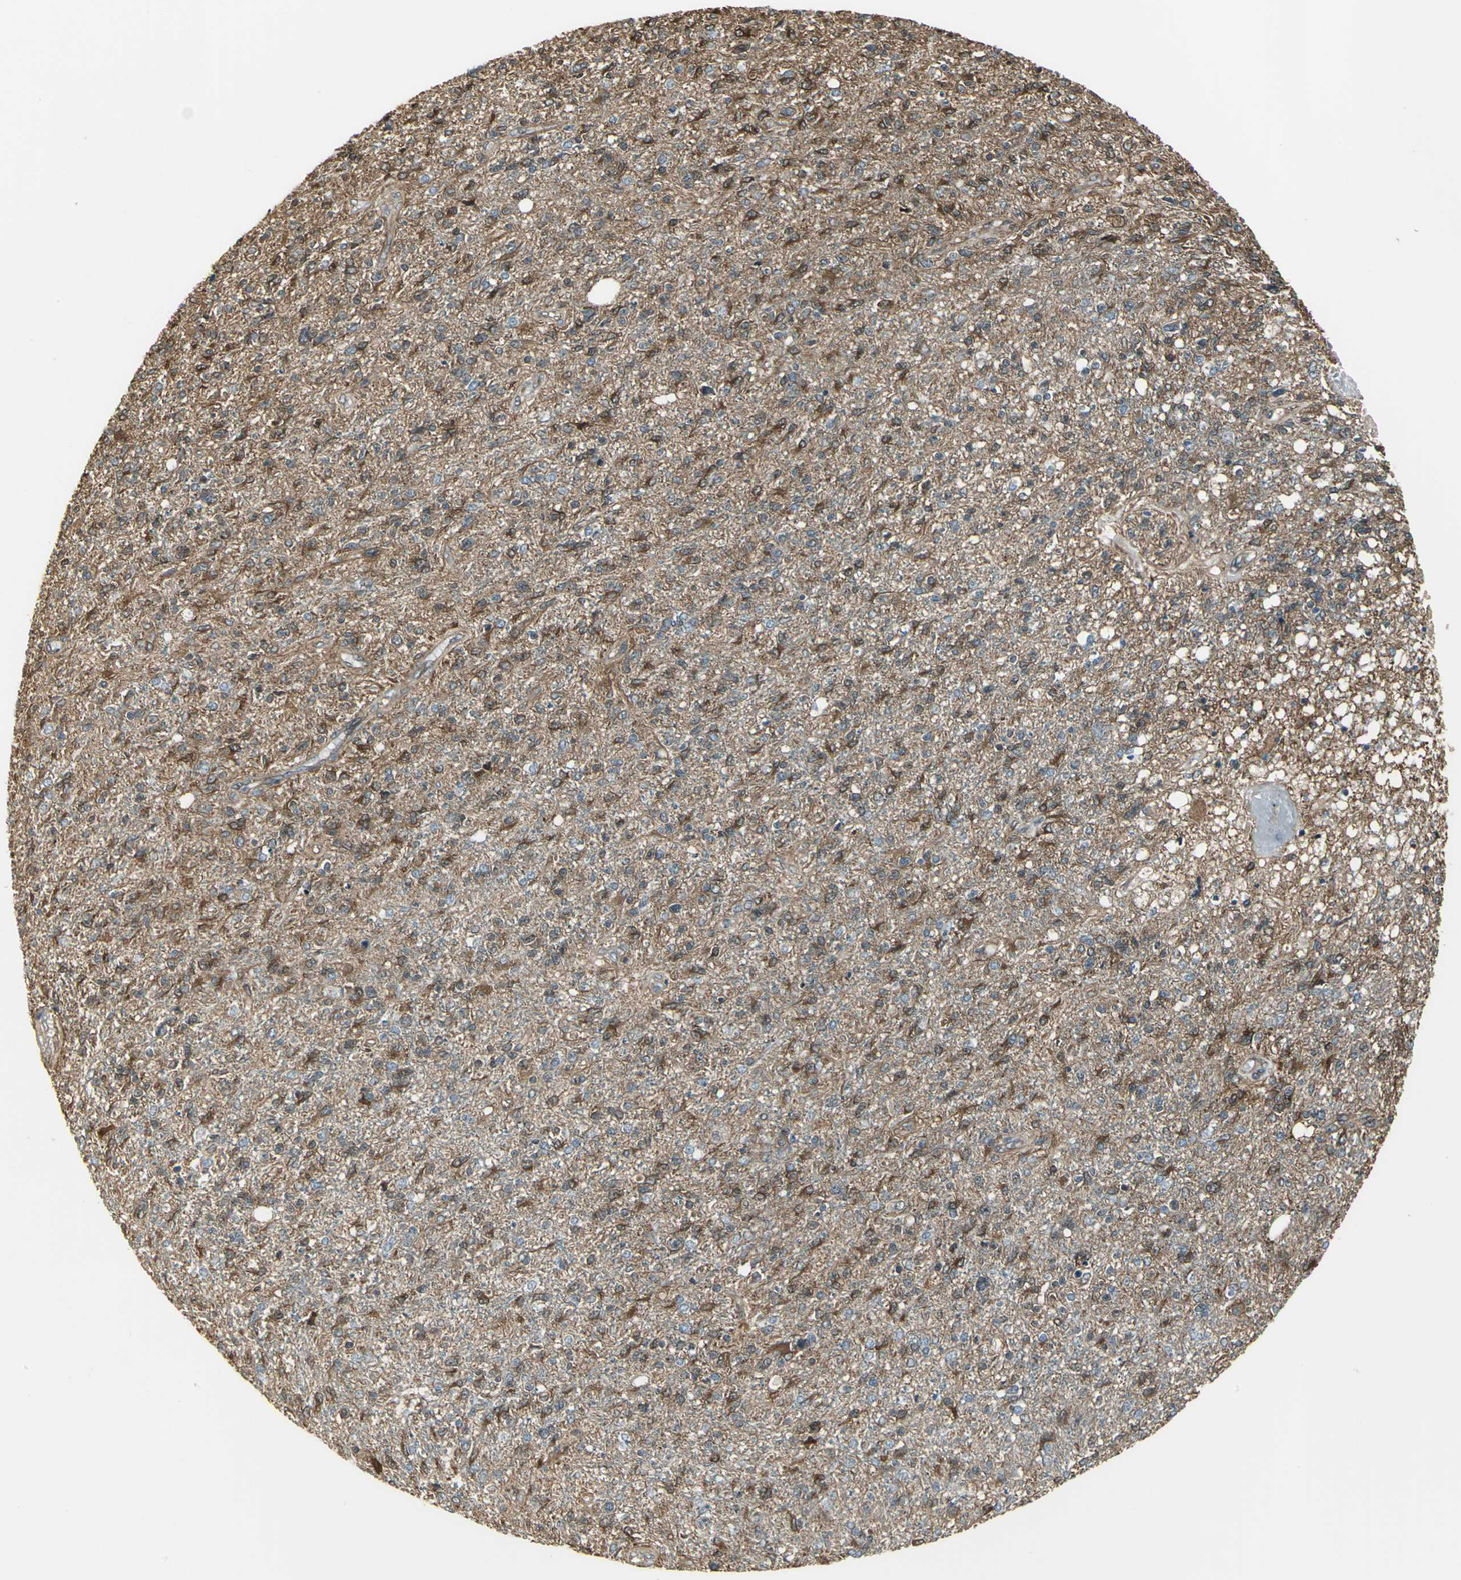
{"staining": {"intensity": "strong", "quantity": ">75%", "location": "cytoplasmic/membranous"}, "tissue": "glioma", "cell_type": "Tumor cells", "image_type": "cancer", "snomed": [{"axis": "morphology", "description": "Glioma, malignant, High grade"}, {"axis": "topography", "description": "Cerebral cortex"}], "caption": "Human malignant glioma (high-grade) stained with a brown dye displays strong cytoplasmic/membranous positive positivity in approximately >75% of tumor cells.", "gene": "PRXL2B", "patient": {"sex": "male", "age": 76}}